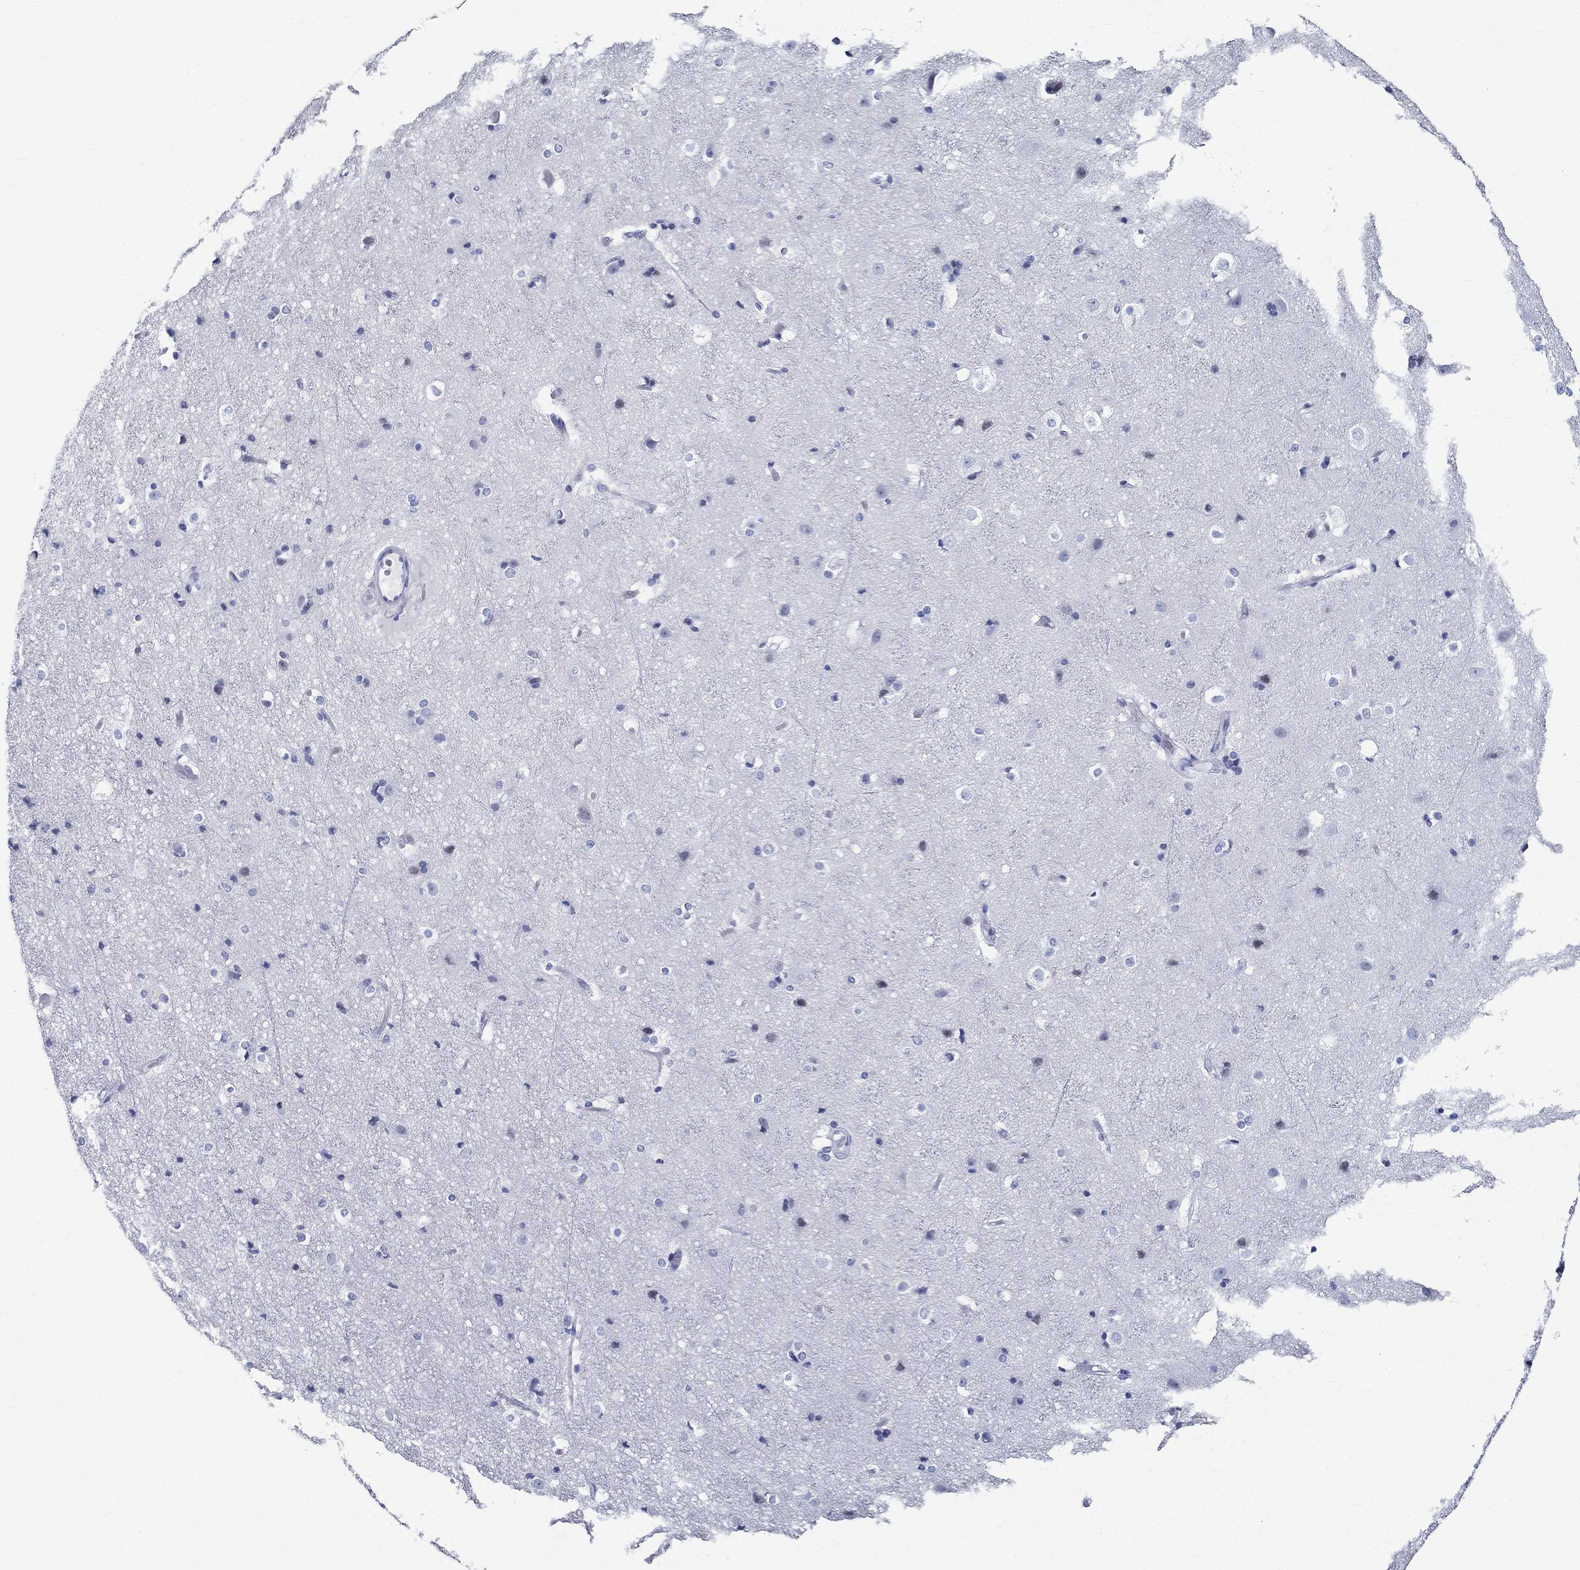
{"staining": {"intensity": "negative", "quantity": "none", "location": "none"}, "tissue": "cerebral cortex", "cell_type": "Endothelial cells", "image_type": "normal", "snomed": [{"axis": "morphology", "description": "Normal tissue, NOS"}, {"axis": "topography", "description": "Cerebral cortex"}], "caption": "This photomicrograph is of normal cerebral cortex stained with immunohistochemistry (IHC) to label a protein in brown with the nuclei are counter-stained blue. There is no staining in endothelial cells. The staining was performed using DAB (3,3'-diaminobenzidine) to visualize the protein expression in brown, while the nuclei were stained in blue with hematoxylin (Magnification: 20x).", "gene": "BSPRY", "patient": {"sex": "female", "age": 52}}